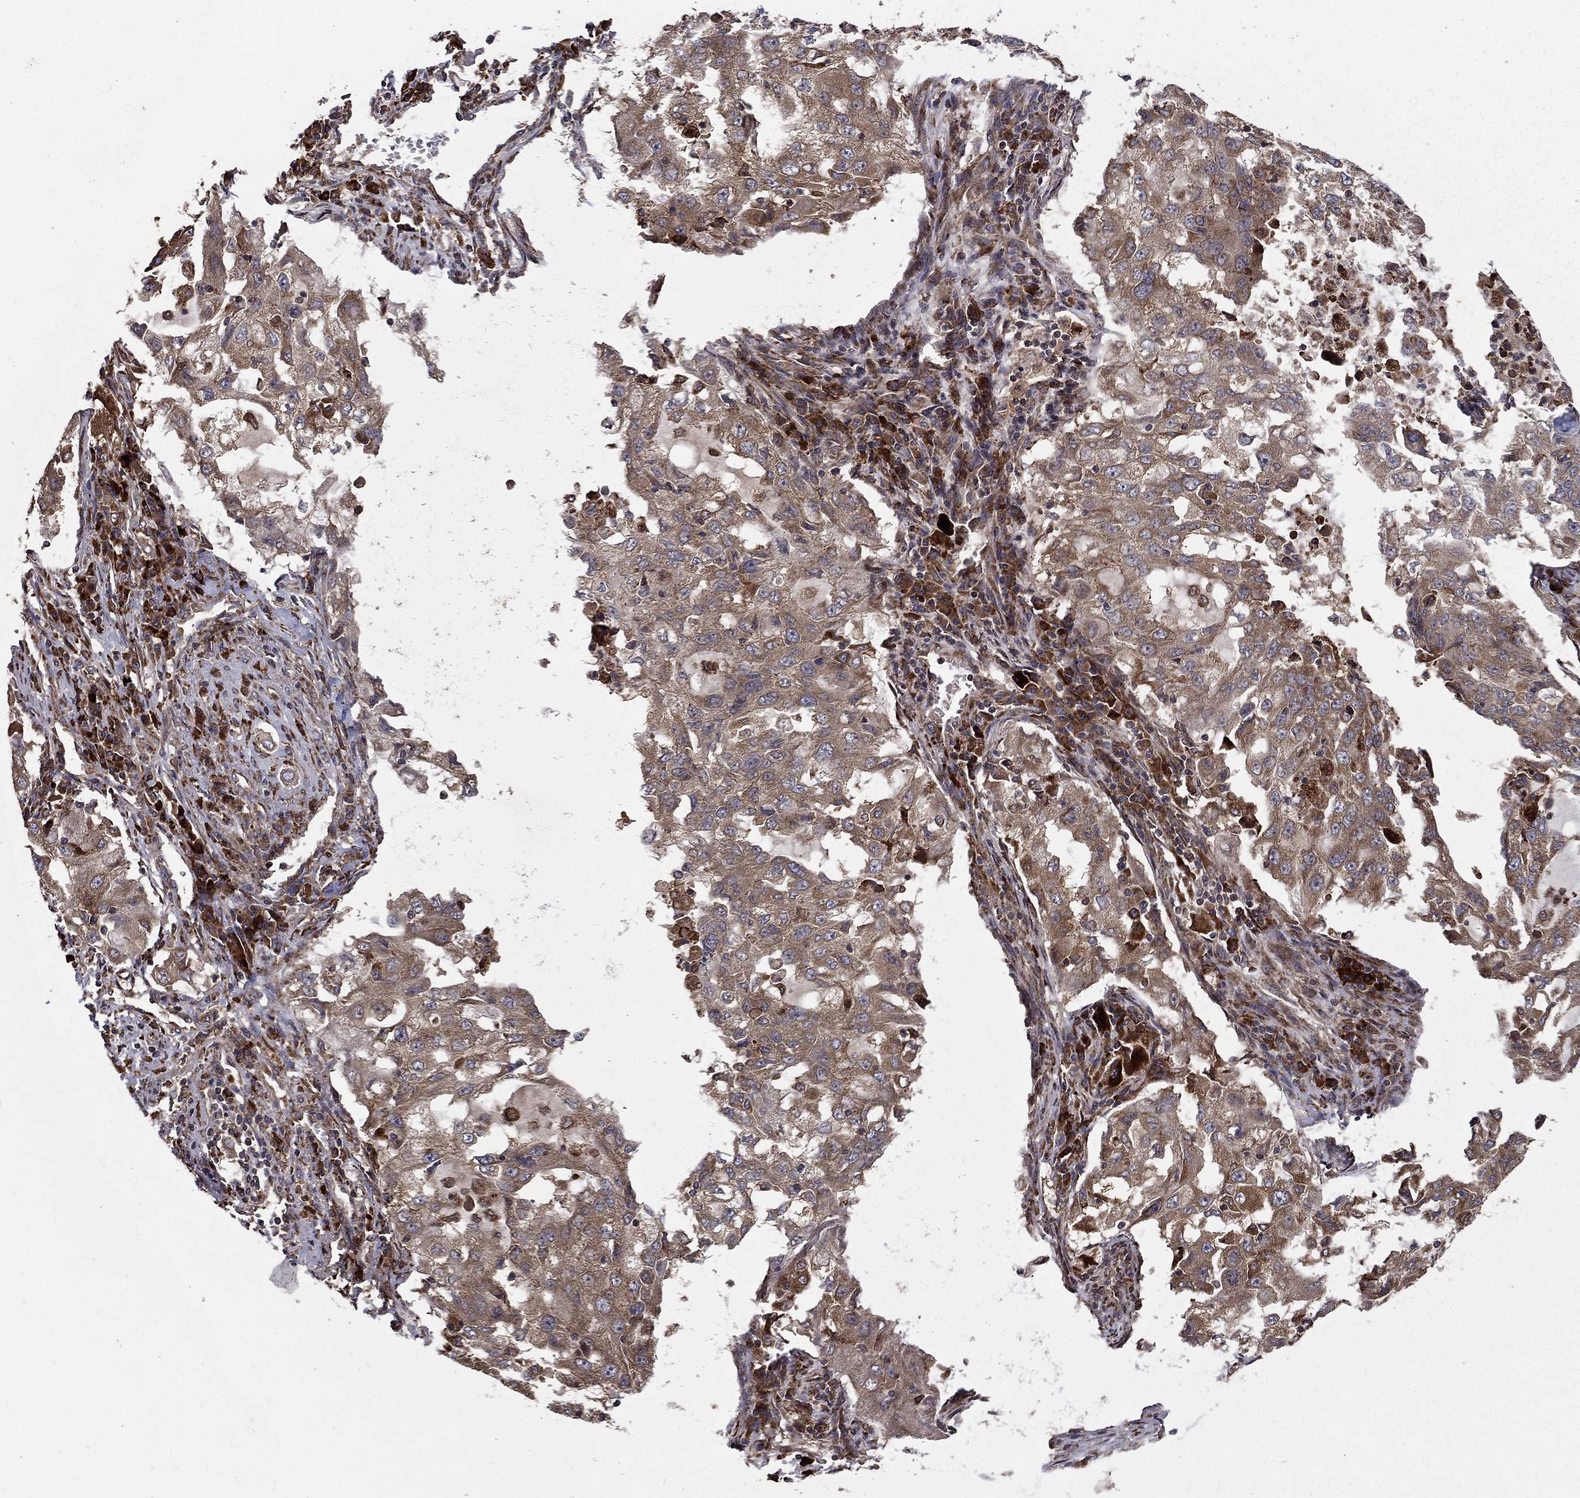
{"staining": {"intensity": "moderate", "quantity": "<25%", "location": "cytoplasmic/membranous"}, "tissue": "lung cancer", "cell_type": "Tumor cells", "image_type": "cancer", "snomed": [{"axis": "morphology", "description": "Adenocarcinoma, NOS"}, {"axis": "topography", "description": "Lung"}], "caption": "About <25% of tumor cells in human lung cancer (adenocarcinoma) exhibit moderate cytoplasmic/membranous protein expression as visualized by brown immunohistochemical staining.", "gene": "BABAM2", "patient": {"sex": "female", "age": 61}}